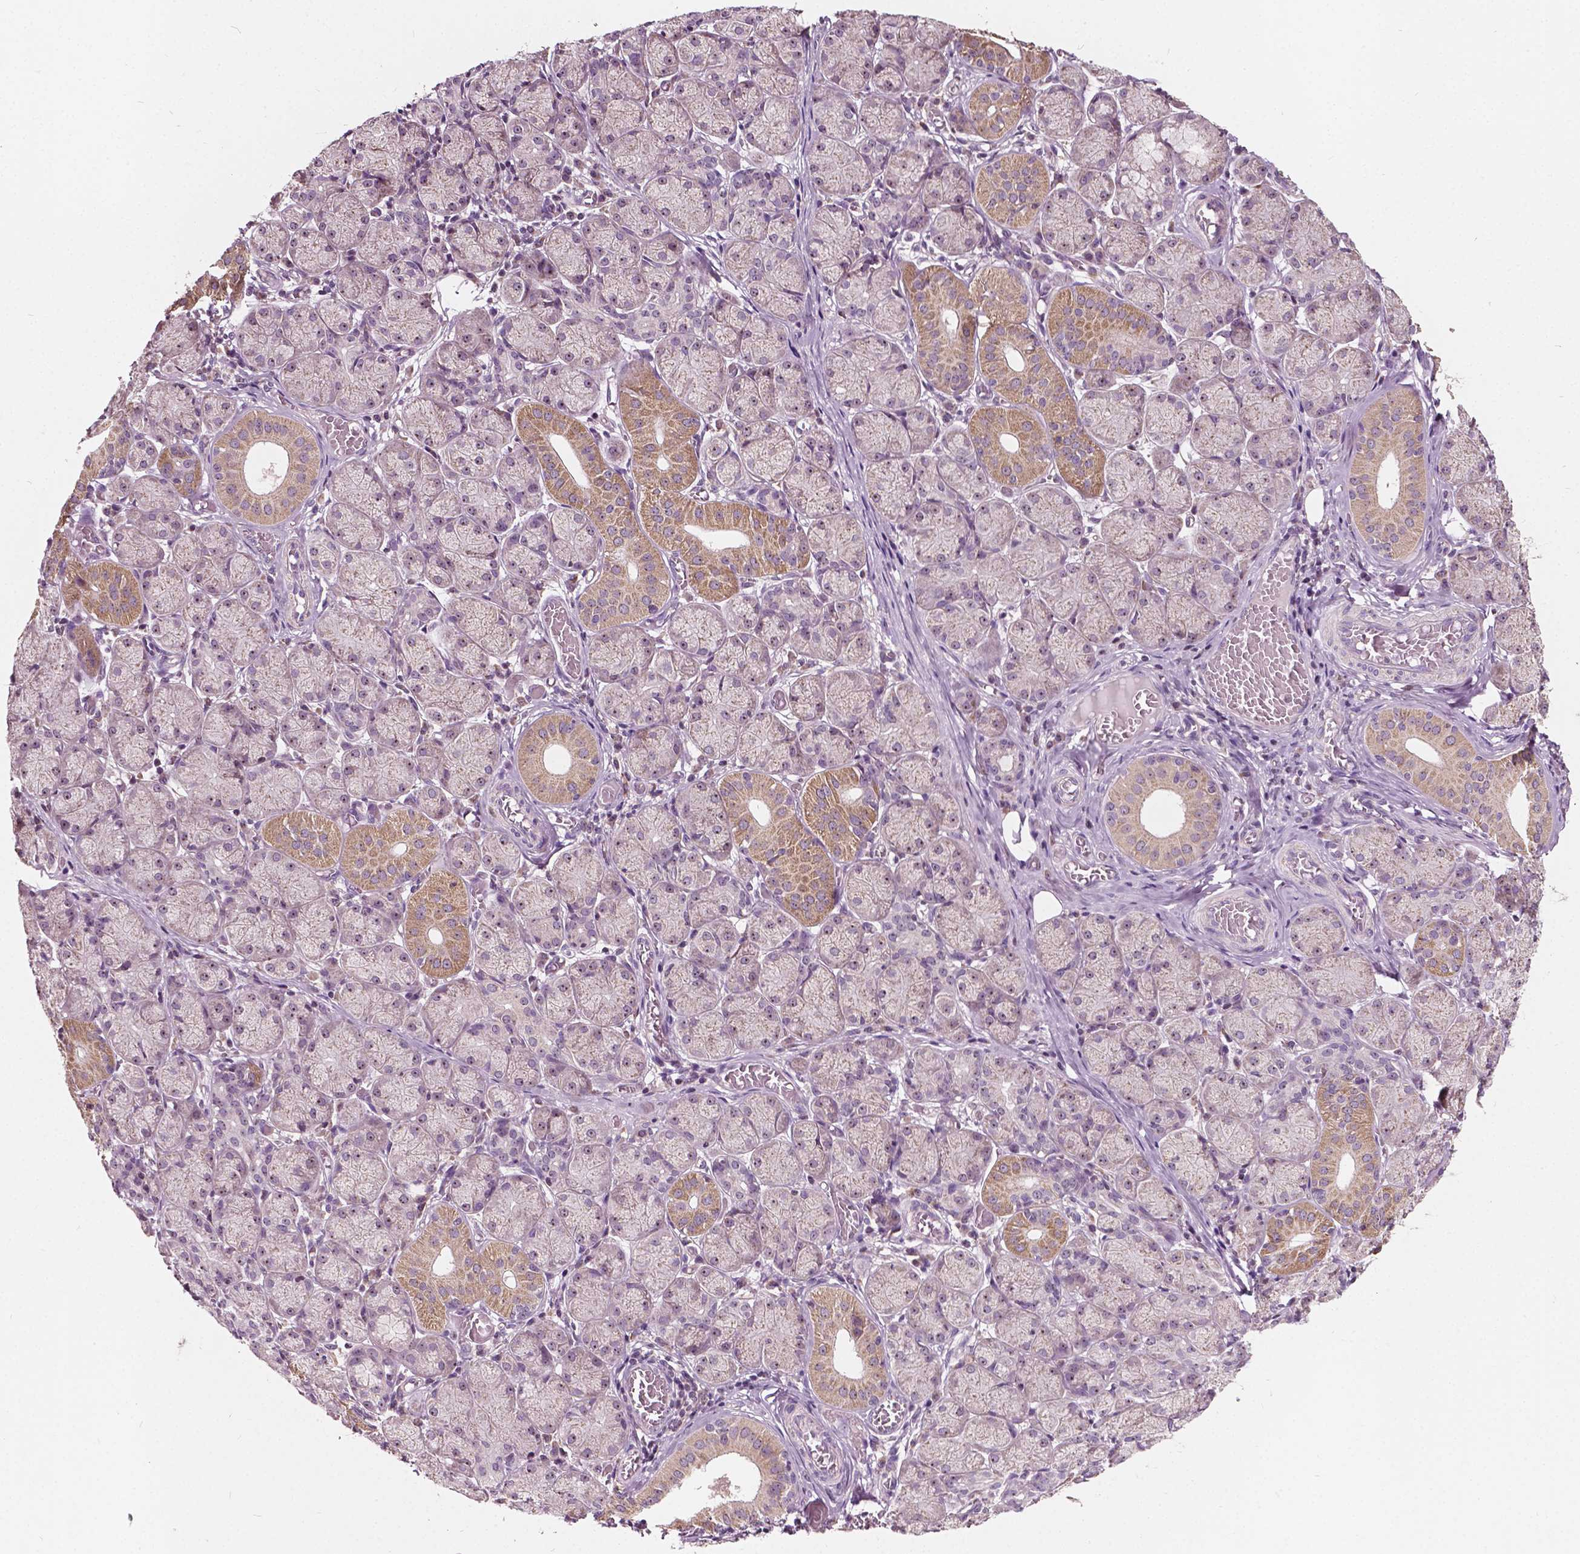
{"staining": {"intensity": "moderate", "quantity": "25%-75%", "location": "cytoplasmic/membranous,nuclear"}, "tissue": "salivary gland", "cell_type": "Glandular cells", "image_type": "normal", "snomed": [{"axis": "morphology", "description": "Normal tissue, NOS"}, {"axis": "topography", "description": "Salivary gland"}, {"axis": "topography", "description": "Peripheral nerve tissue"}], "caption": "IHC image of unremarkable salivary gland: human salivary gland stained using immunohistochemistry reveals medium levels of moderate protein expression localized specifically in the cytoplasmic/membranous,nuclear of glandular cells, appearing as a cytoplasmic/membranous,nuclear brown color.", "gene": "ODF3L2", "patient": {"sex": "female", "age": 24}}